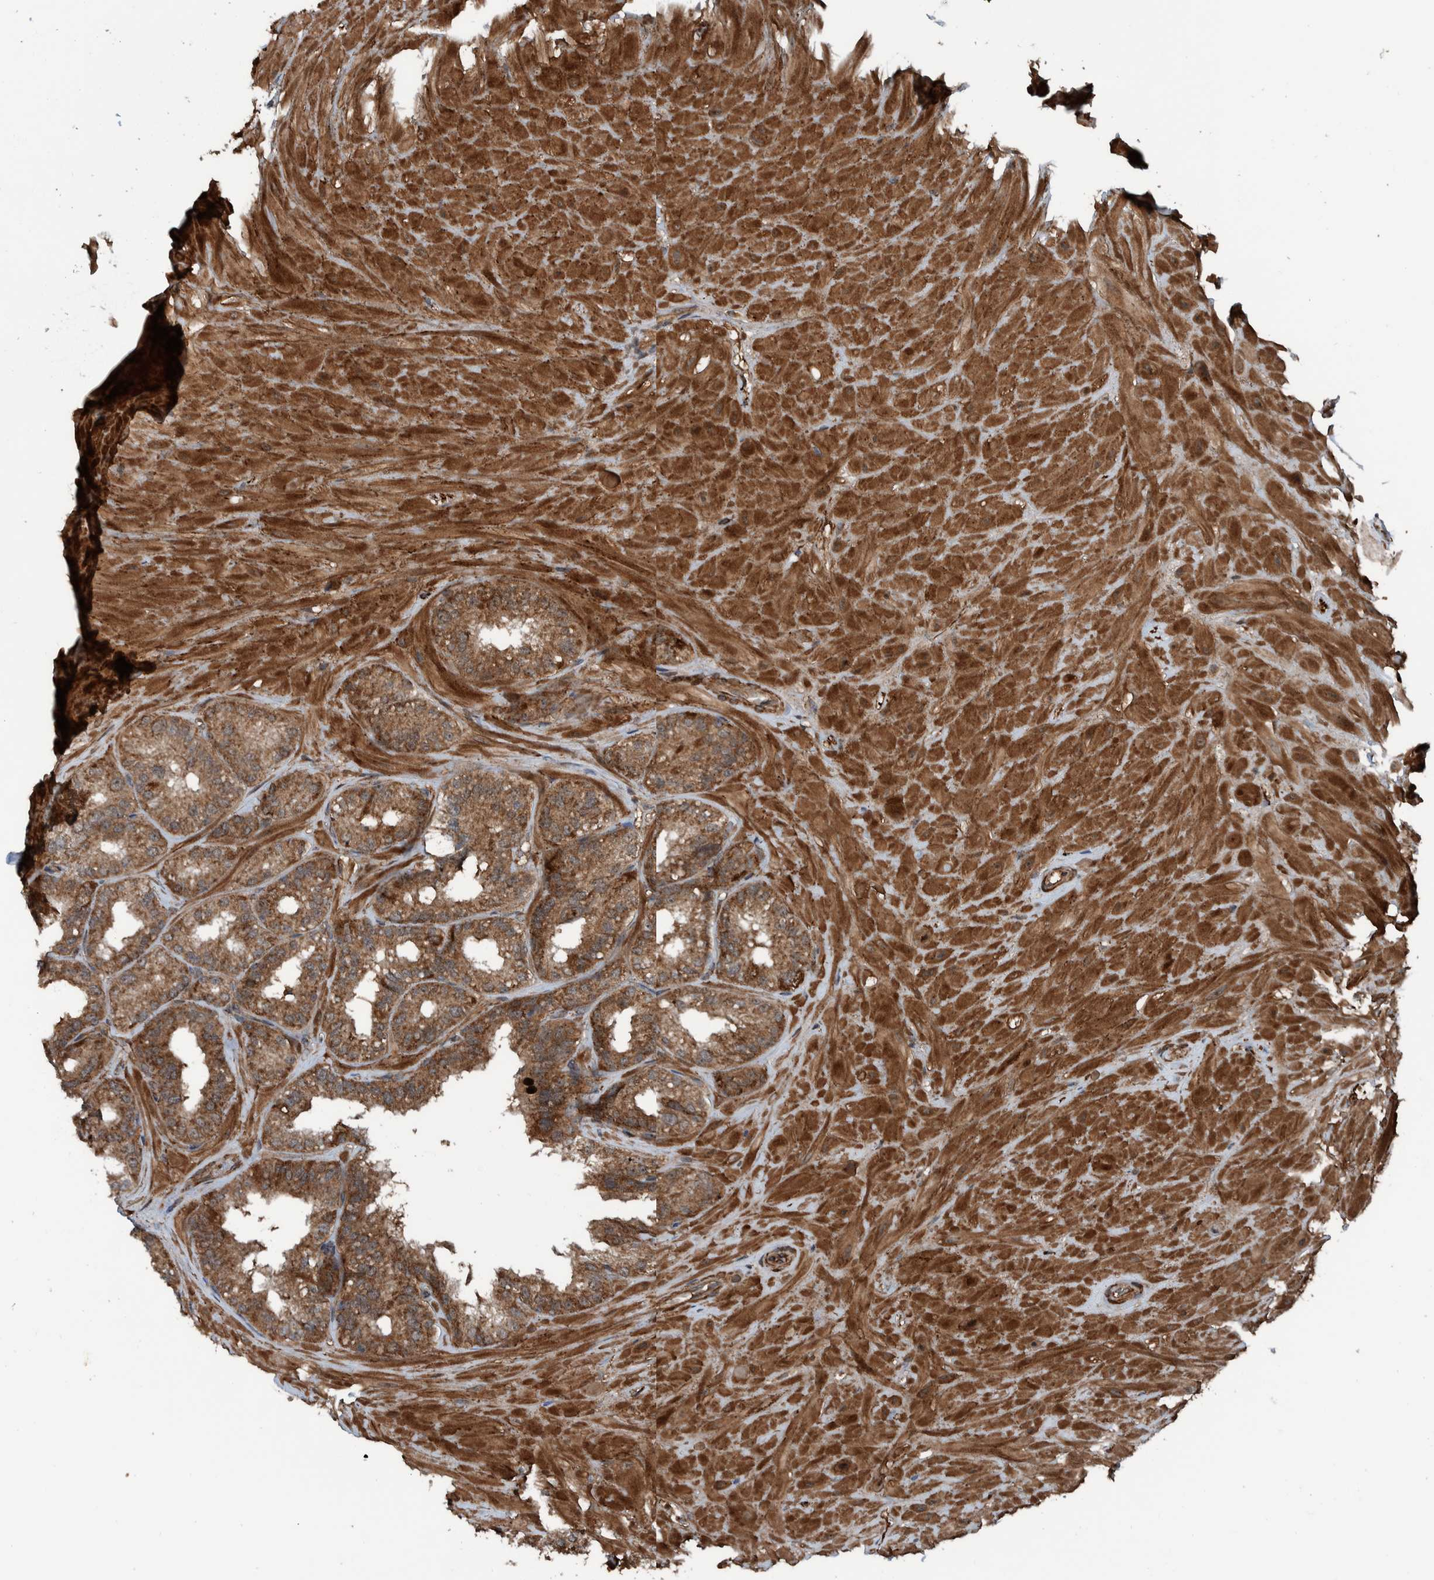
{"staining": {"intensity": "moderate", "quantity": ">75%", "location": "cytoplasmic/membranous"}, "tissue": "seminal vesicle", "cell_type": "Glandular cells", "image_type": "normal", "snomed": [{"axis": "morphology", "description": "Normal tissue, NOS"}, {"axis": "topography", "description": "Prostate"}, {"axis": "topography", "description": "Seminal veicle"}], "caption": "Immunohistochemistry (IHC) image of normal human seminal vesicle stained for a protein (brown), which shows medium levels of moderate cytoplasmic/membranous positivity in about >75% of glandular cells.", "gene": "CUEDC1", "patient": {"sex": "male", "age": 51}}